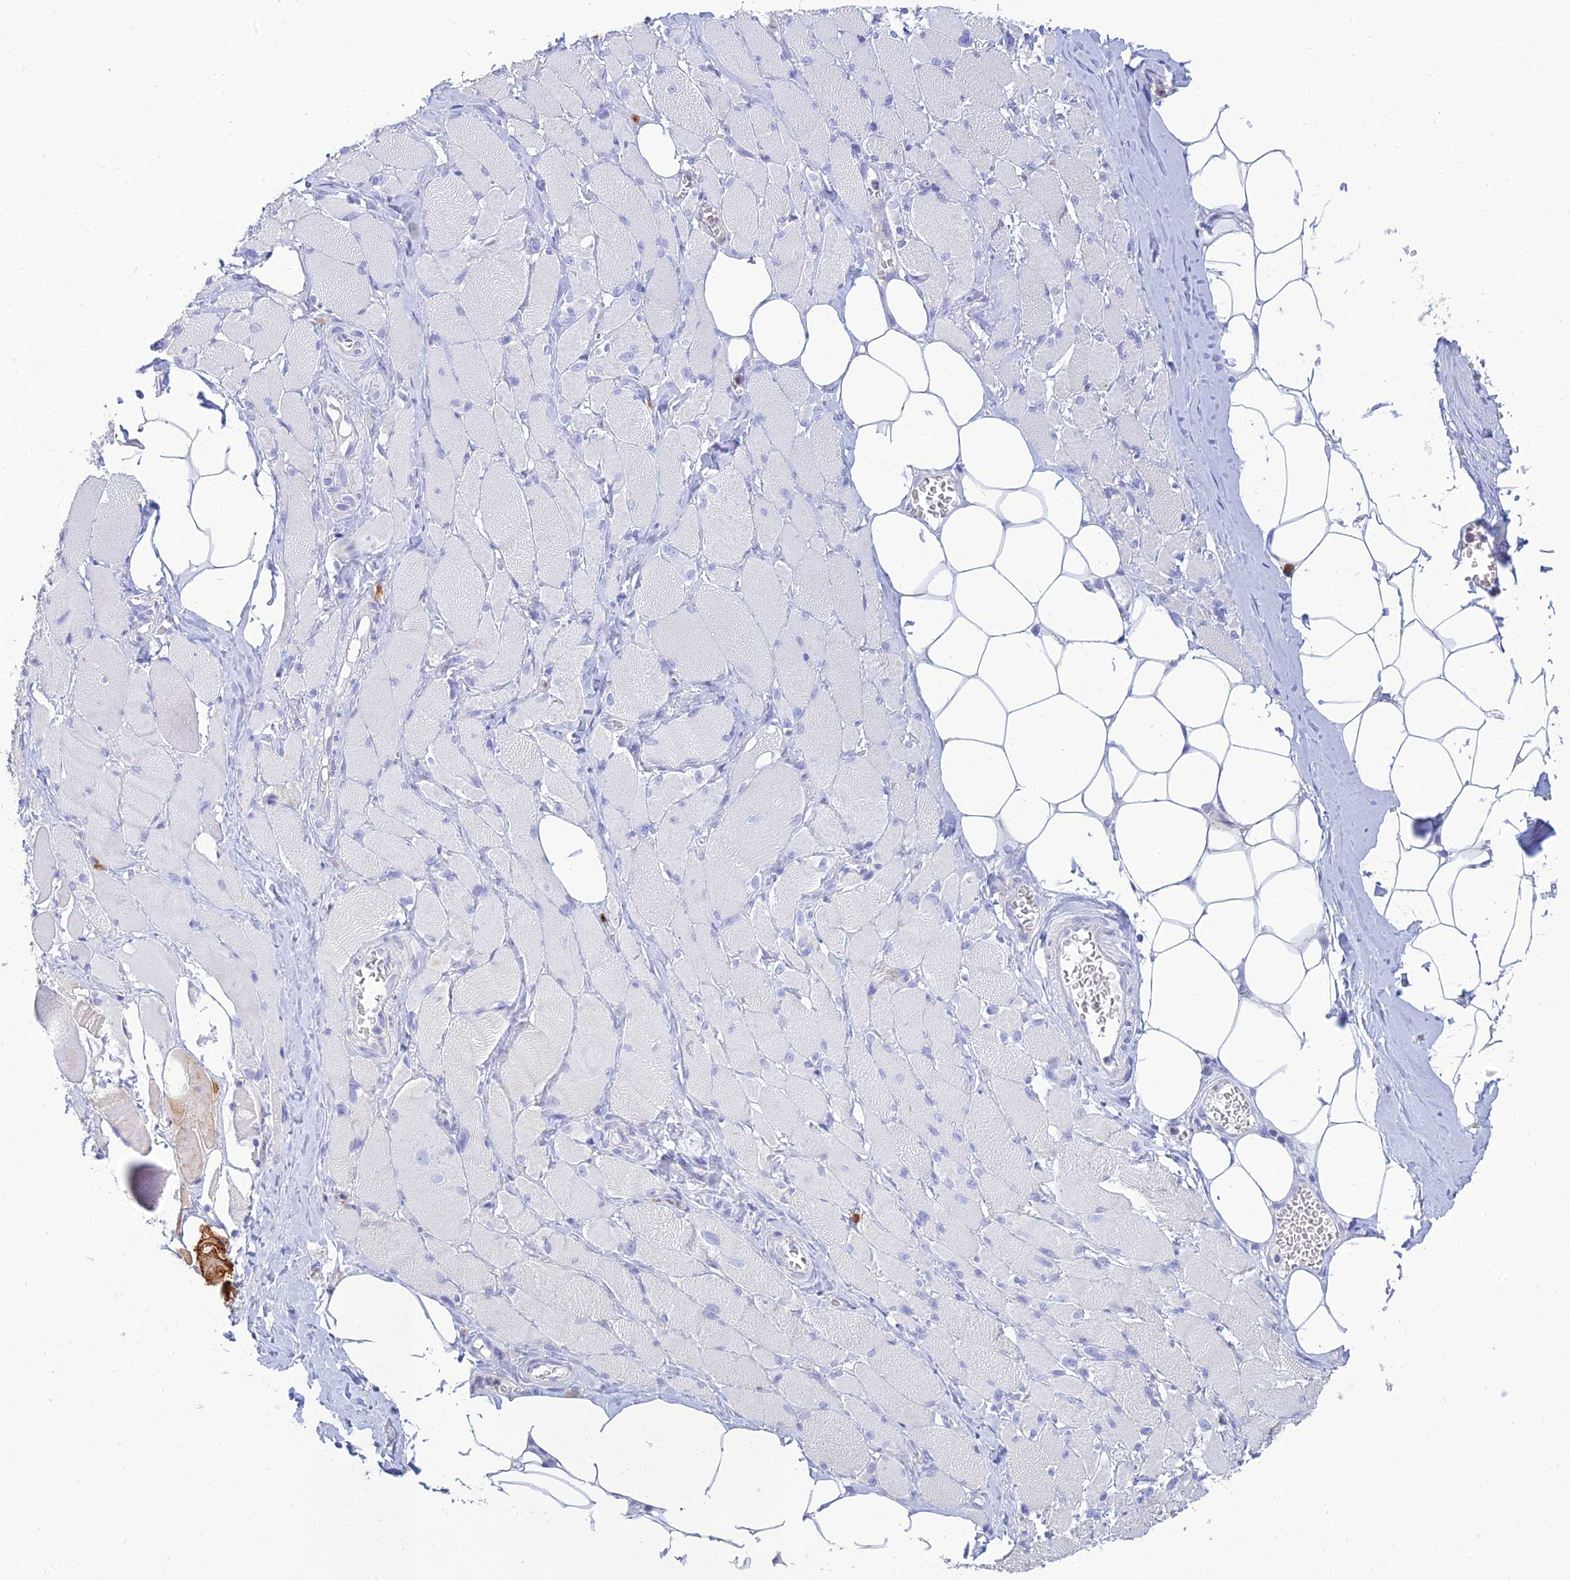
{"staining": {"intensity": "negative", "quantity": "none", "location": "none"}, "tissue": "skeletal muscle", "cell_type": "Myocytes", "image_type": "normal", "snomed": [{"axis": "morphology", "description": "Normal tissue, NOS"}, {"axis": "morphology", "description": "Basal cell carcinoma"}, {"axis": "topography", "description": "Skeletal muscle"}], "caption": "Unremarkable skeletal muscle was stained to show a protein in brown. There is no significant positivity in myocytes. (Stains: DAB immunohistochemistry with hematoxylin counter stain, Microscopy: brightfield microscopy at high magnification).", "gene": "MAL2", "patient": {"sex": "female", "age": 64}}